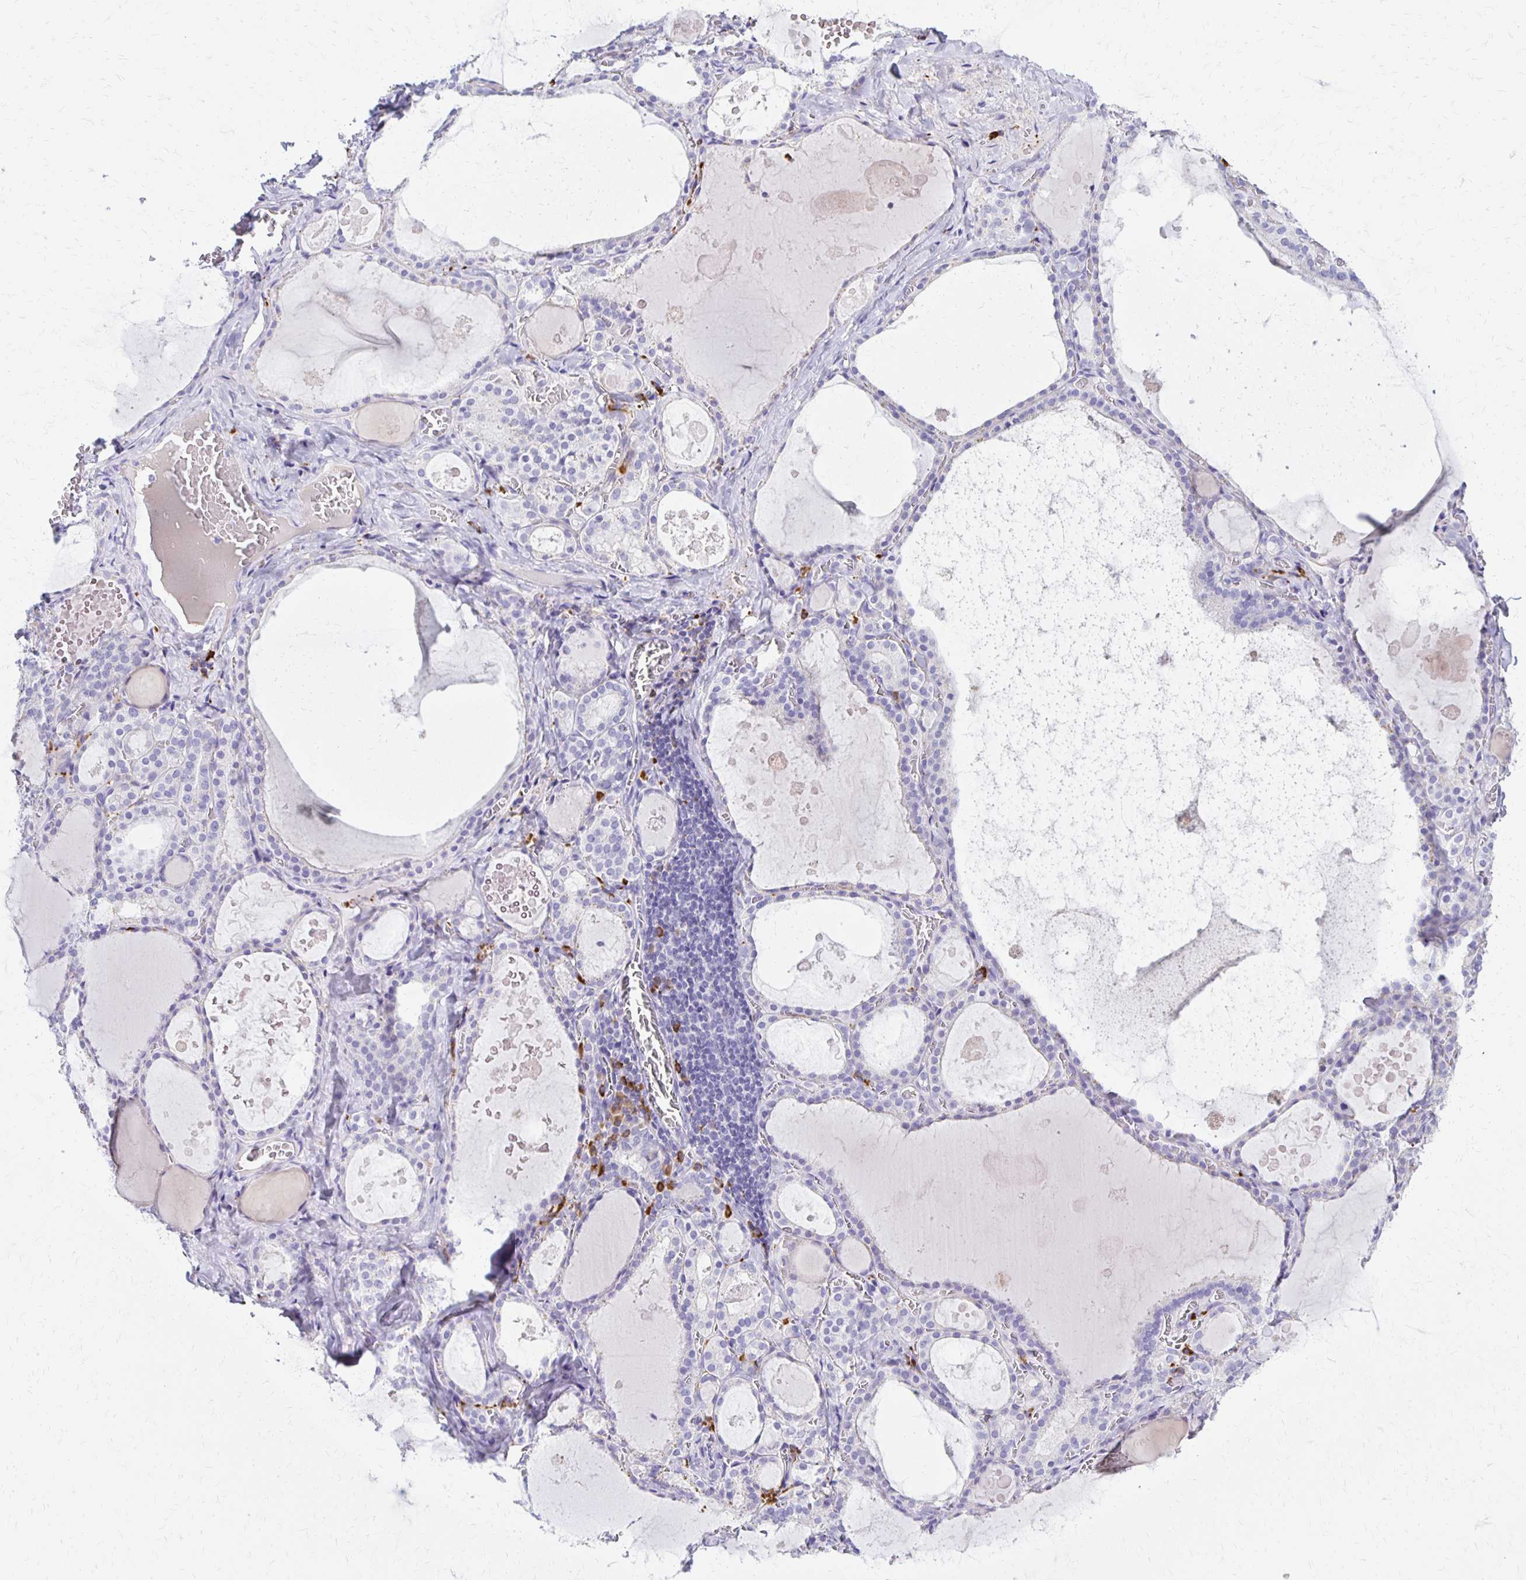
{"staining": {"intensity": "negative", "quantity": "none", "location": "none"}, "tissue": "thyroid gland", "cell_type": "Glandular cells", "image_type": "normal", "snomed": [{"axis": "morphology", "description": "Normal tissue, NOS"}, {"axis": "topography", "description": "Thyroid gland"}], "caption": "This is an immunohistochemistry histopathology image of benign thyroid gland. There is no expression in glandular cells.", "gene": "FNTB", "patient": {"sex": "male", "age": 56}}